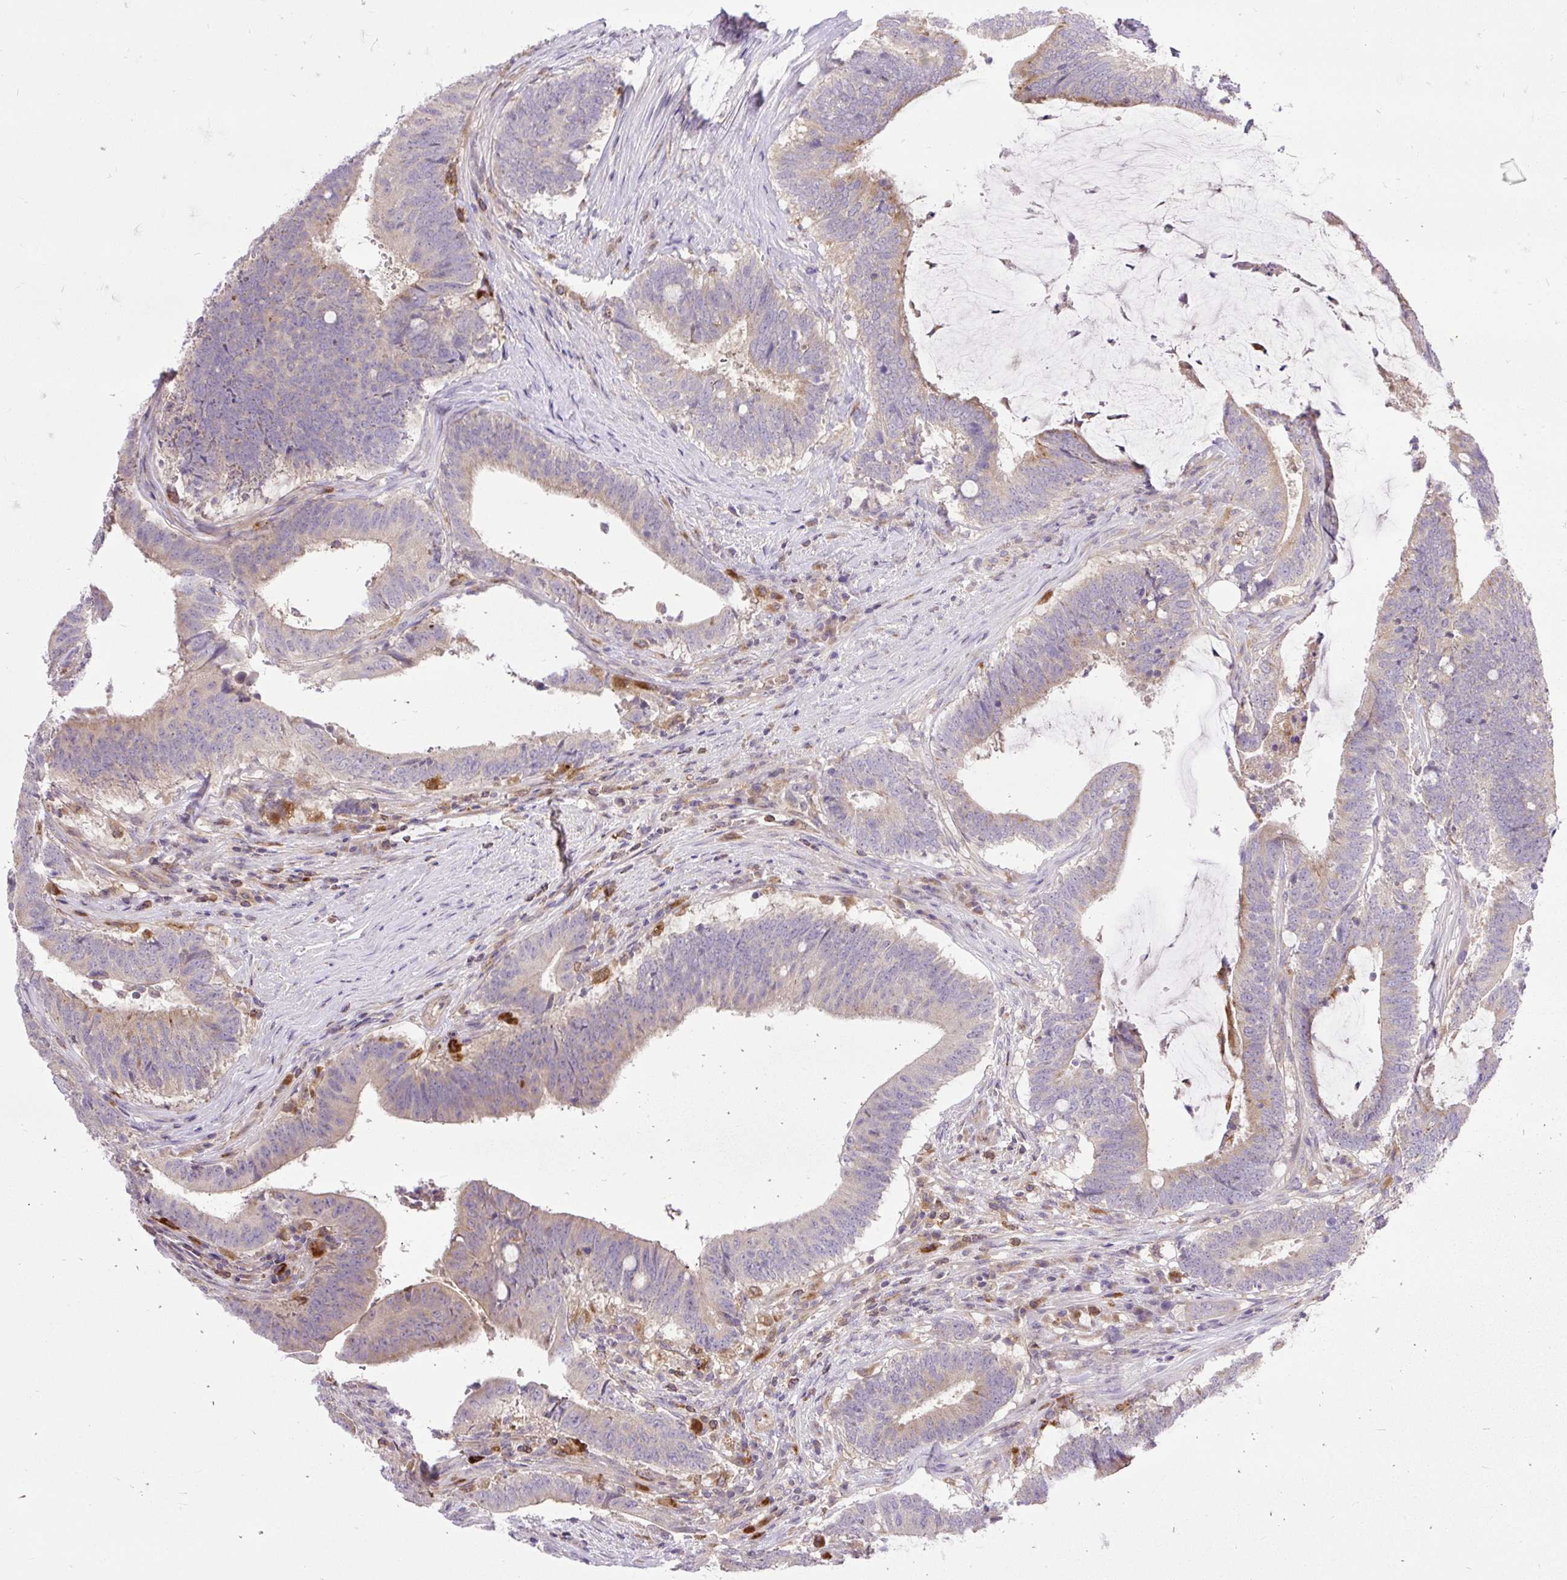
{"staining": {"intensity": "weak", "quantity": "25%-75%", "location": "cytoplasmic/membranous"}, "tissue": "colorectal cancer", "cell_type": "Tumor cells", "image_type": "cancer", "snomed": [{"axis": "morphology", "description": "Adenocarcinoma, NOS"}, {"axis": "topography", "description": "Colon"}], "caption": "Adenocarcinoma (colorectal) stained with immunohistochemistry reveals weak cytoplasmic/membranous expression in approximately 25%-75% of tumor cells.", "gene": "HEXB", "patient": {"sex": "female", "age": 43}}